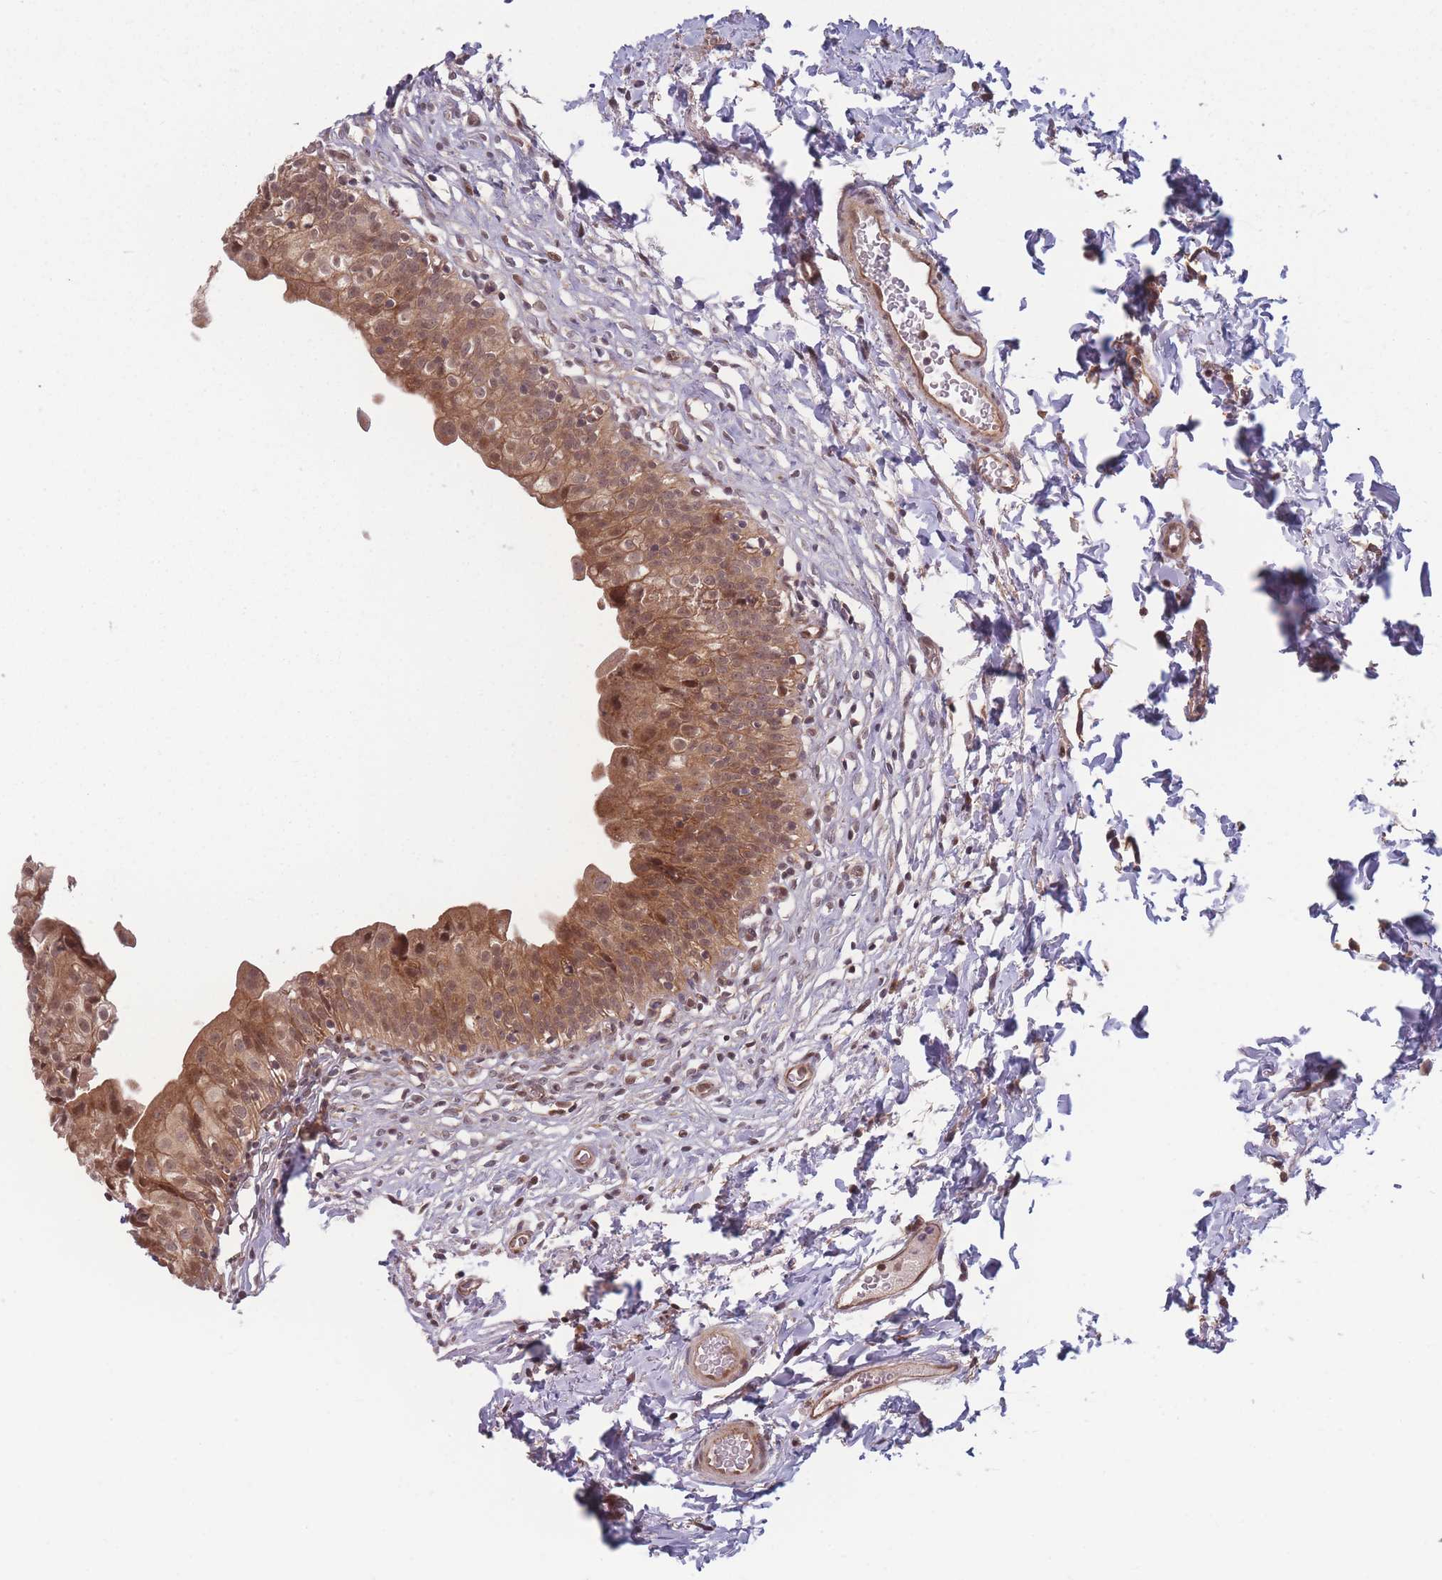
{"staining": {"intensity": "moderate", "quantity": ">75%", "location": "cytoplasmic/membranous"}, "tissue": "urinary bladder", "cell_type": "Urothelial cells", "image_type": "normal", "snomed": [{"axis": "morphology", "description": "Normal tissue, NOS"}, {"axis": "topography", "description": "Urinary bladder"}], "caption": "DAB (3,3'-diaminobenzidine) immunohistochemical staining of benign human urinary bladder shows moderate cytoplasmic/membranous protein expression in about >75% of urothelial cells.", "gene": "RPS18", "patient": {"sex": "male", "age": 55}}